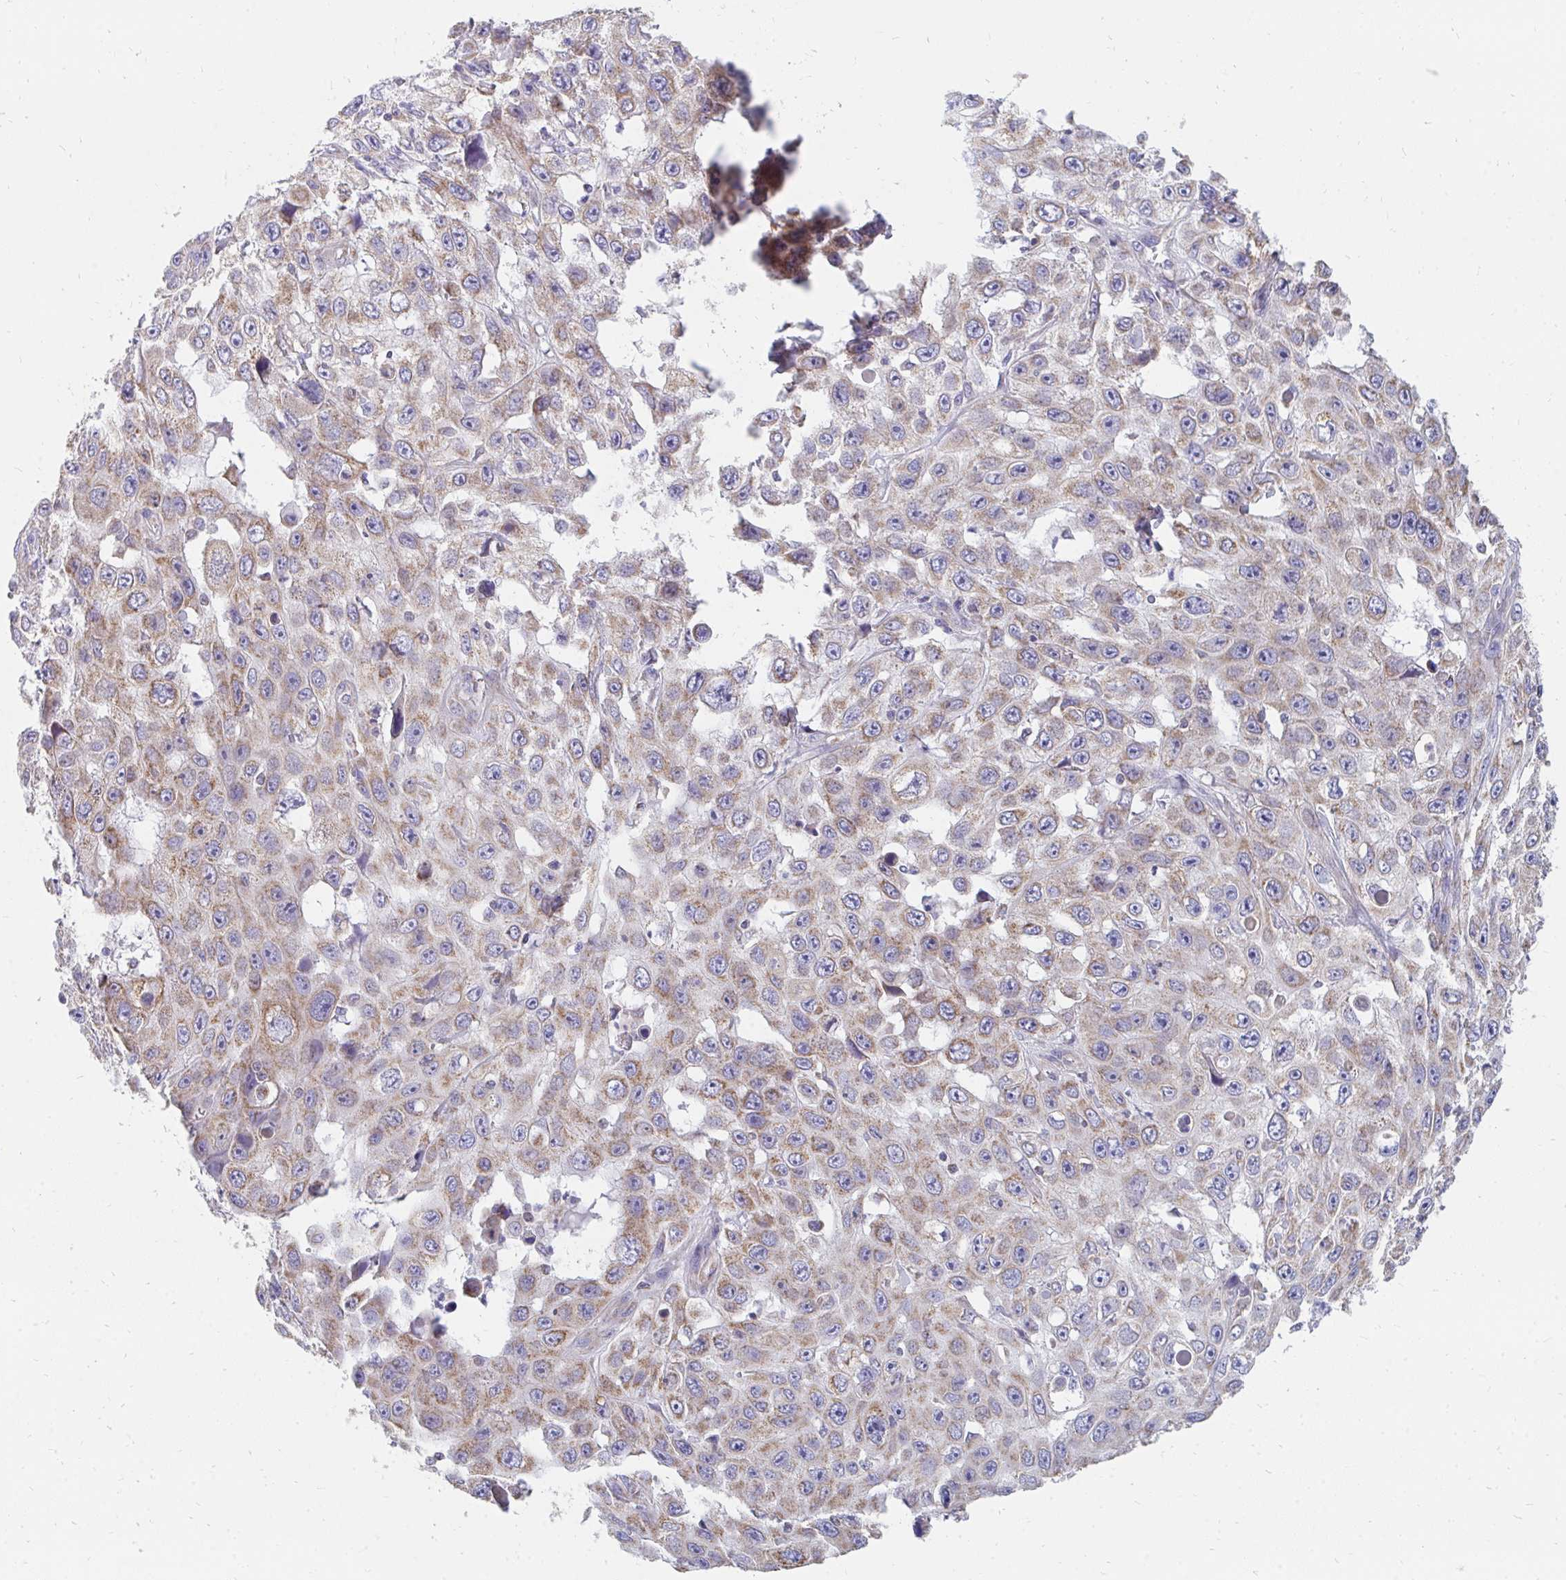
{"staining": {"intensity": "weak", "quantity": ">75%", "location": "cytoplasmic/membranous"}, "tissue": "skin cancer", "cell_type": "Tumor cells", "image_type": "cancer", "snomed": [{"axis": "morphology", "description": "Squamous cell carcinoma, NOS"}, {"axis": "topography", "description": "Skin"}], "caption": "Squamous cell carcinoma (skin) stained with DAB IHC demonstrates low levels of weak cytoplasmic/membranous staining in about >75% of tumor cells. The staining is performed using DAB (3,3'-diaminobenzidine) brown chromogen to label protein expression. The nuclei are counter-stained blue using hematoxylin.", "gene": "PC", "patient": {"sex": "male", "age": 82}}